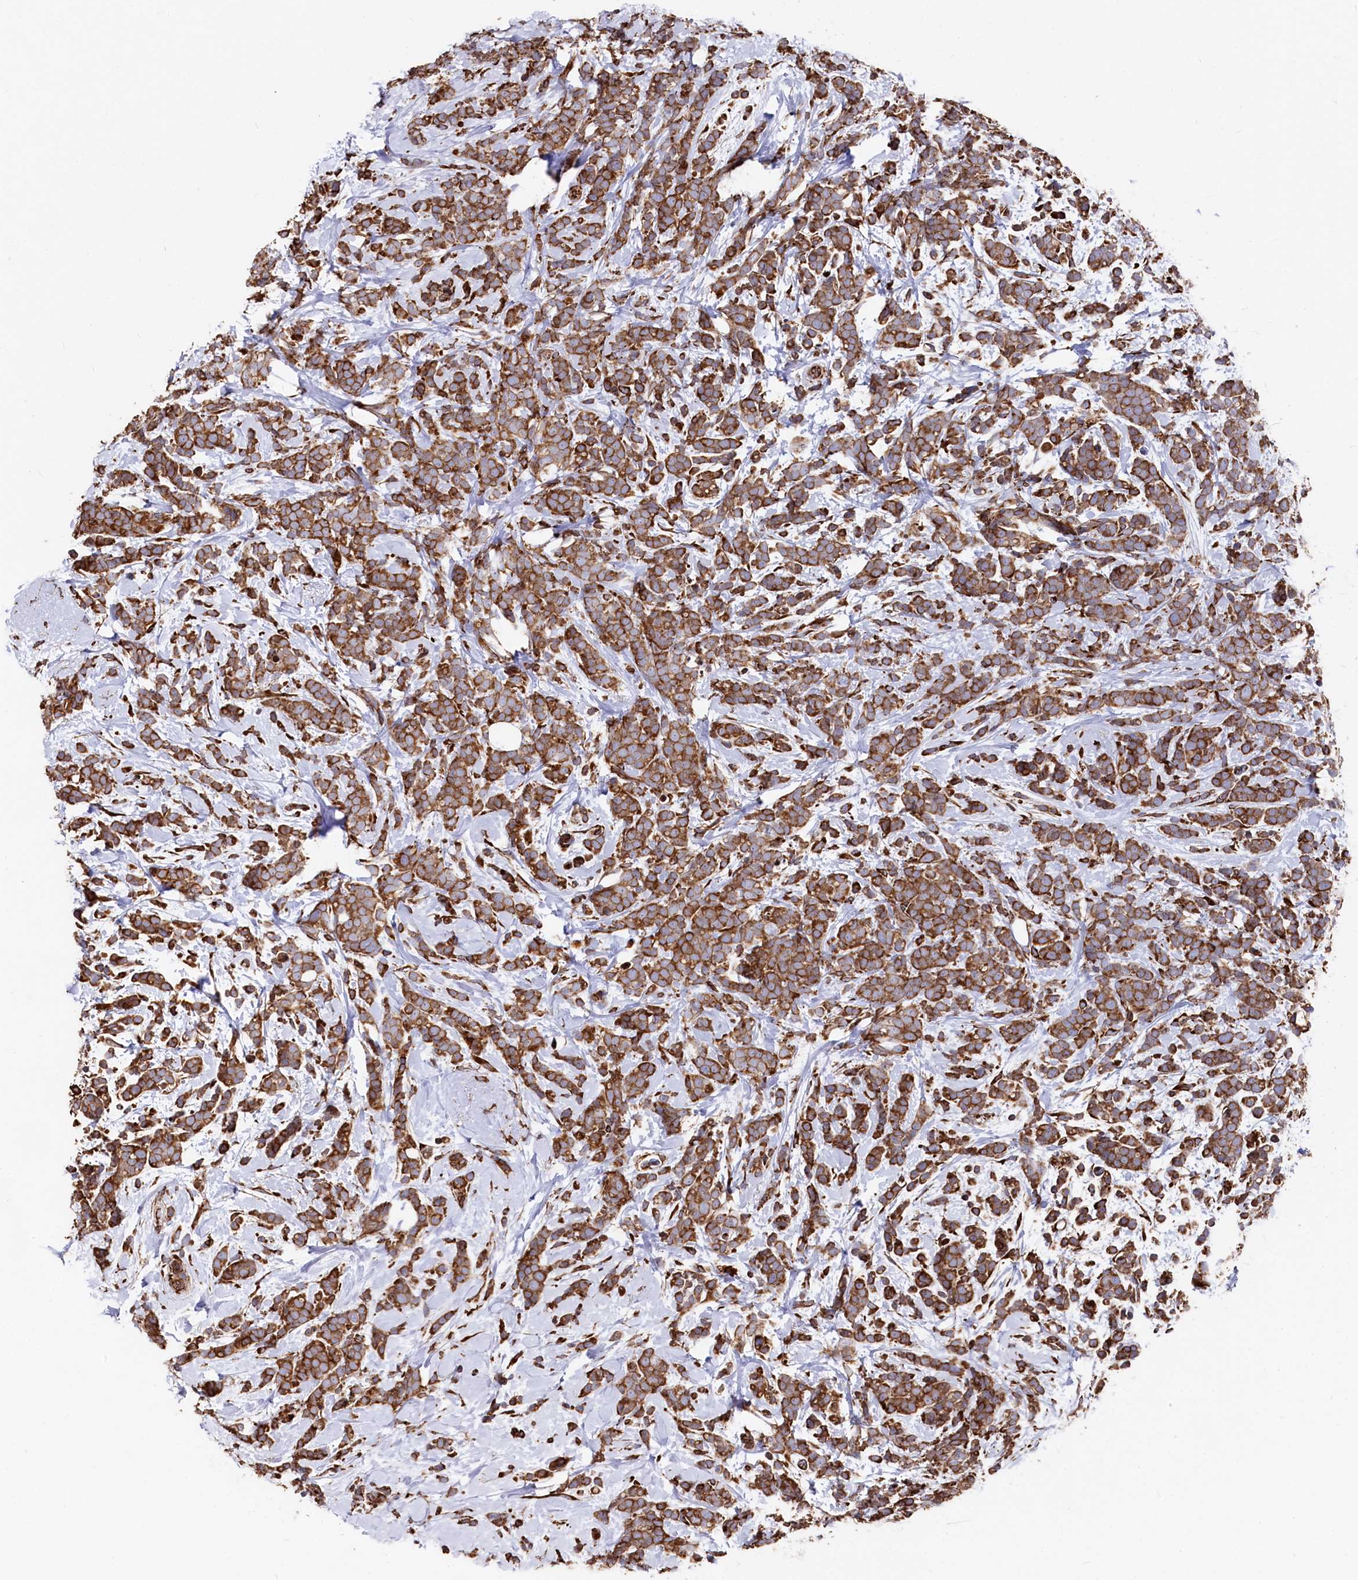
{"staining": {"intensity": "strong", "quantity": ">75%", "location": "cytoplasmic/membranous"}, "tissue": "breast cancer", "cell_type": "Tumor cells", "image_type": "cancer", "snomed": [{"axis": "morphology", "description": "Lobular carcinoma"}, {"axis": "topography", "description": "Breast"}], "caption": "A photomicrograph of lobular carcinoma (breast) stained for a protein exhibits strong cytoplasmic/membranous brown staining in tumor cells.", "gene": "NEURL1B", "patient": {"sex": "female", "age": 58}}